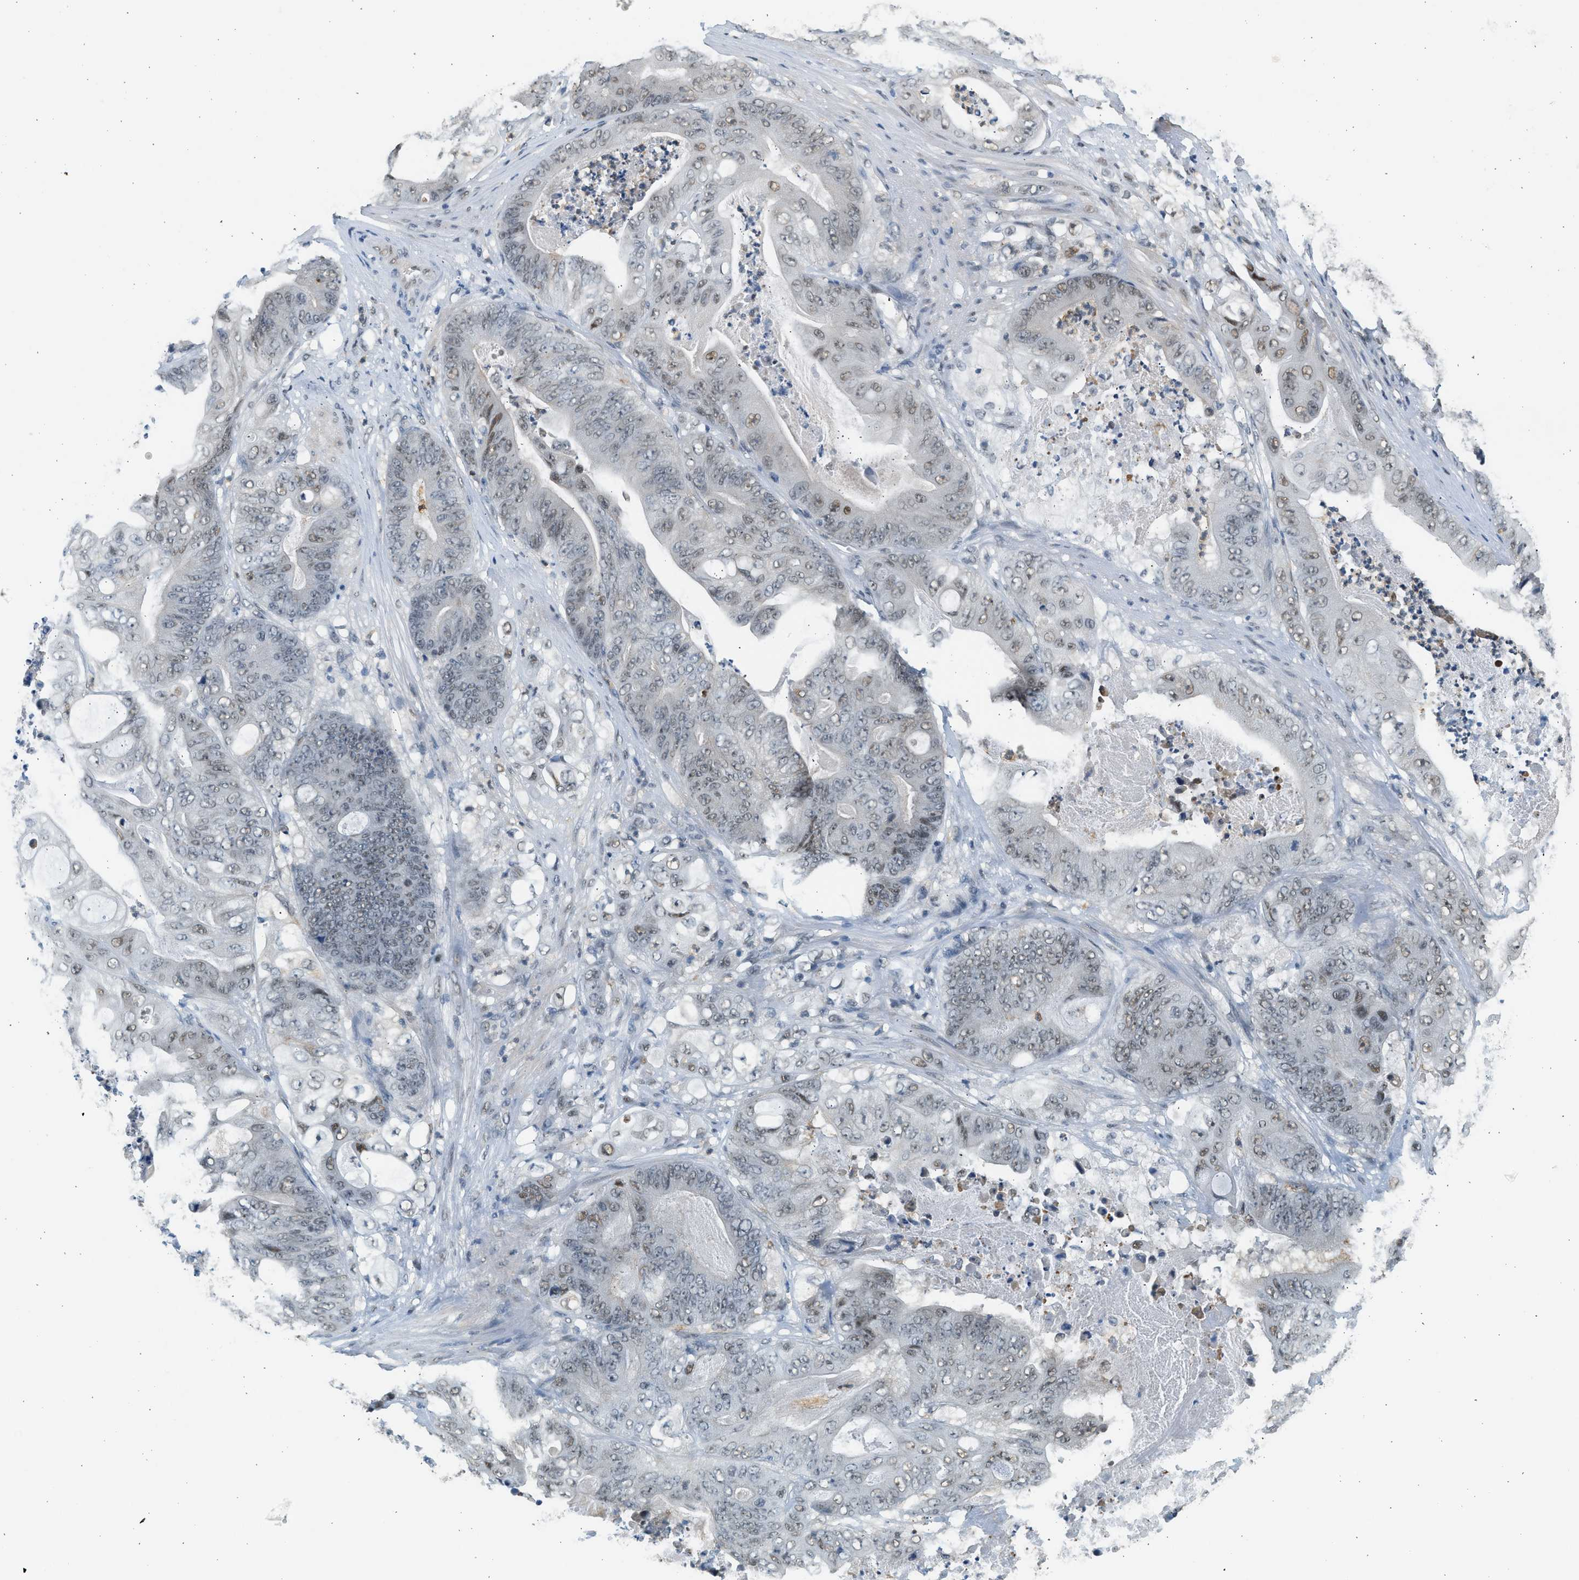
{"staining": {"intensity": "weak", "quantity": "25%-75%", "location": "nuclear"}, "tissue": "stomach cancer", "cell_type": "Tumor cells", "image_type": "cancer", "snomed": [{"axis": "morphology", "description": "Adenocarcinoma, NOS"}, {"axis": "topography", "description": "Stomach"}], "caption": "IHC photomicrograph of neoplastic tissue: human adenocarcinoma (stomach) stained using immunohistochemistry shows low levels of weak protein expression localized specifically in the nuclear of tumor cells, appearing as a nuclear brown color.", "gene": "HIPK1", "patient": {"sex": "female", "age": 73}}